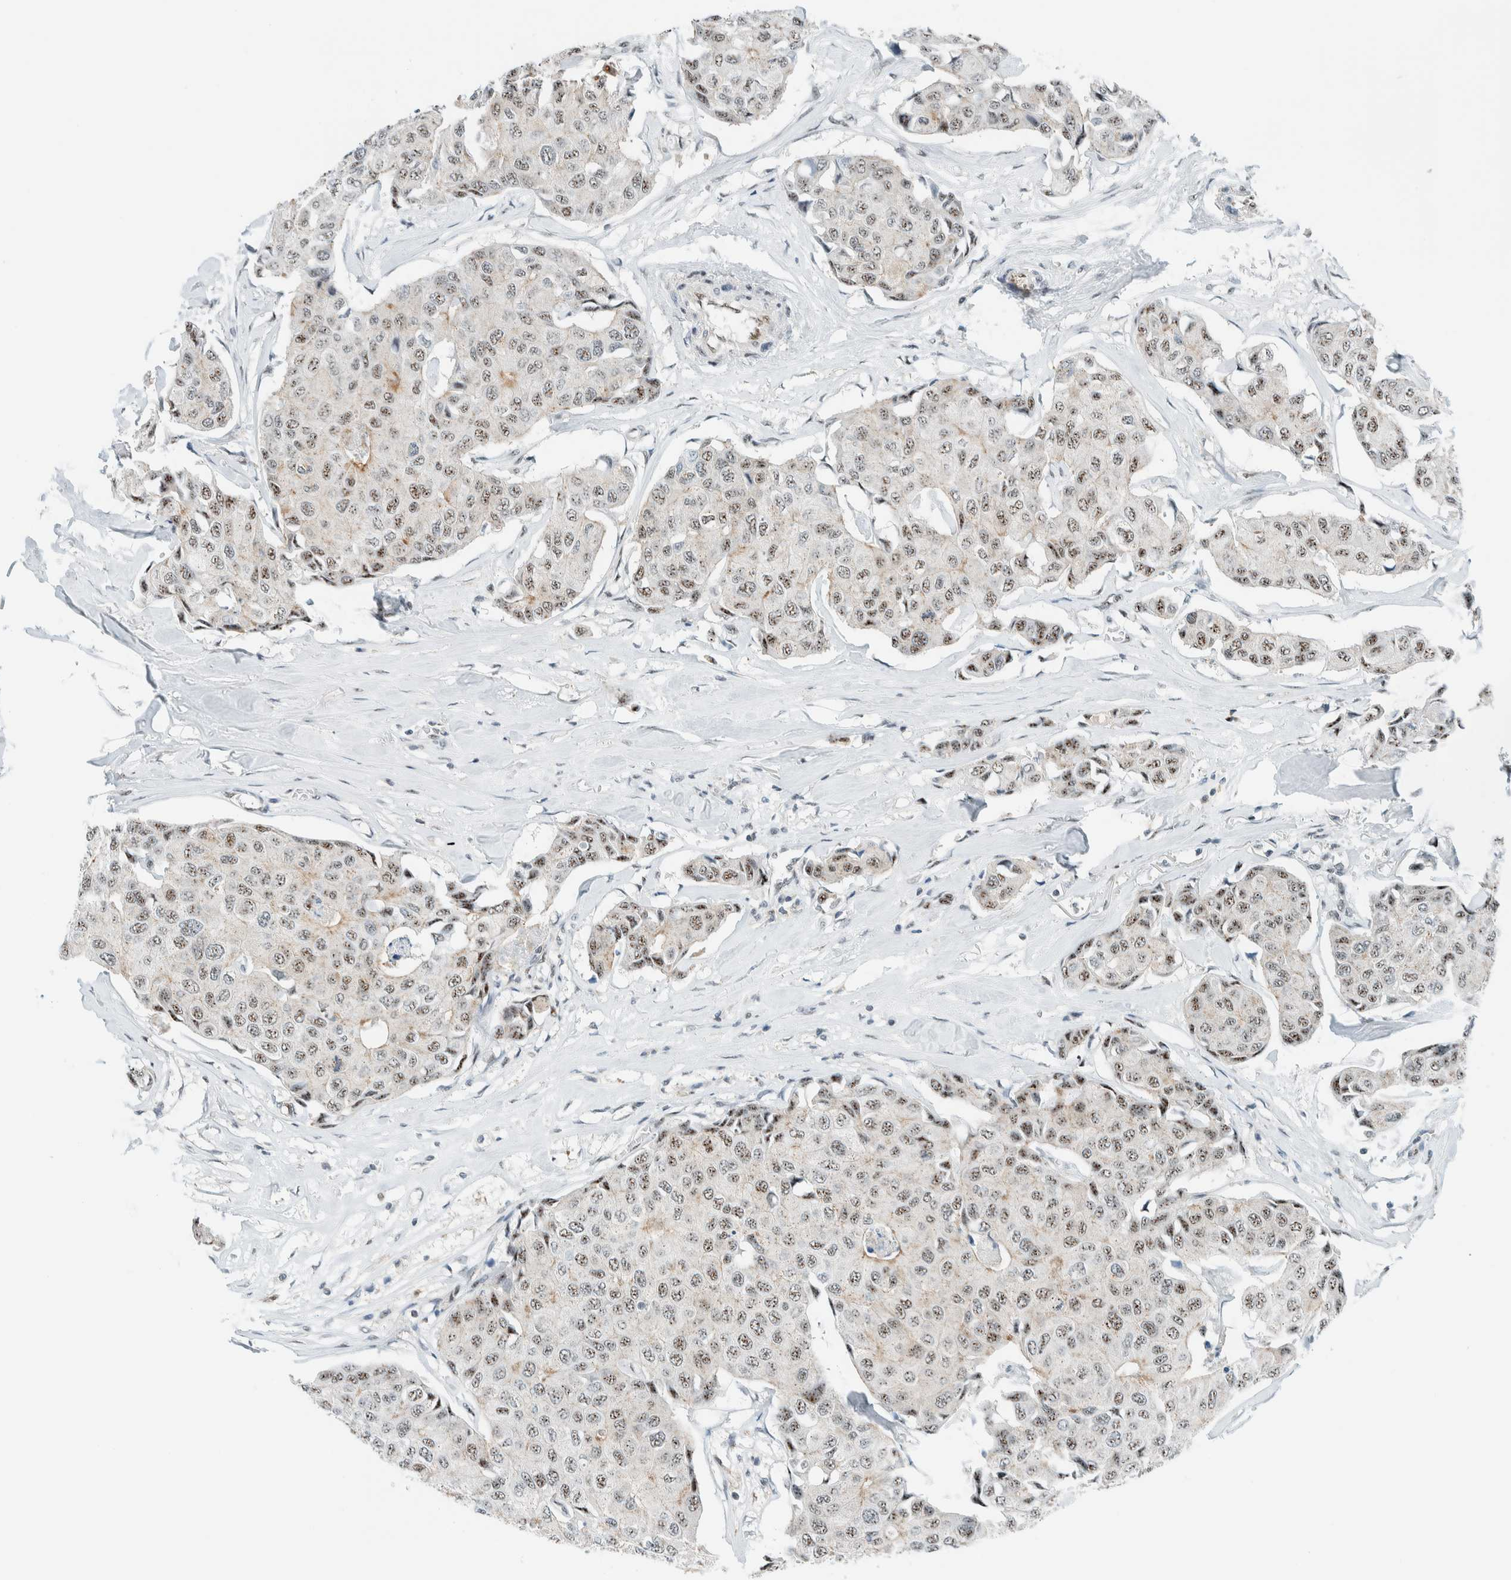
{"staining": {"intensity": "weak", "quantity": ">75%", "location": "nuclear"}, "tissue": "breast cancer", "cell_type": "Tumor cells", "image_type": "cancer", "snomed": [{"axis": "morphology", "description": "Duct carcinoma"}, {"axis": "topography", "description": "Breast"}], "caption": "A brown stain labels weak nuclear staining of a protein in breast cancer tumor cells.", "gene": "CYSRT1", "patient": {"sex": "female", "age": 80}}